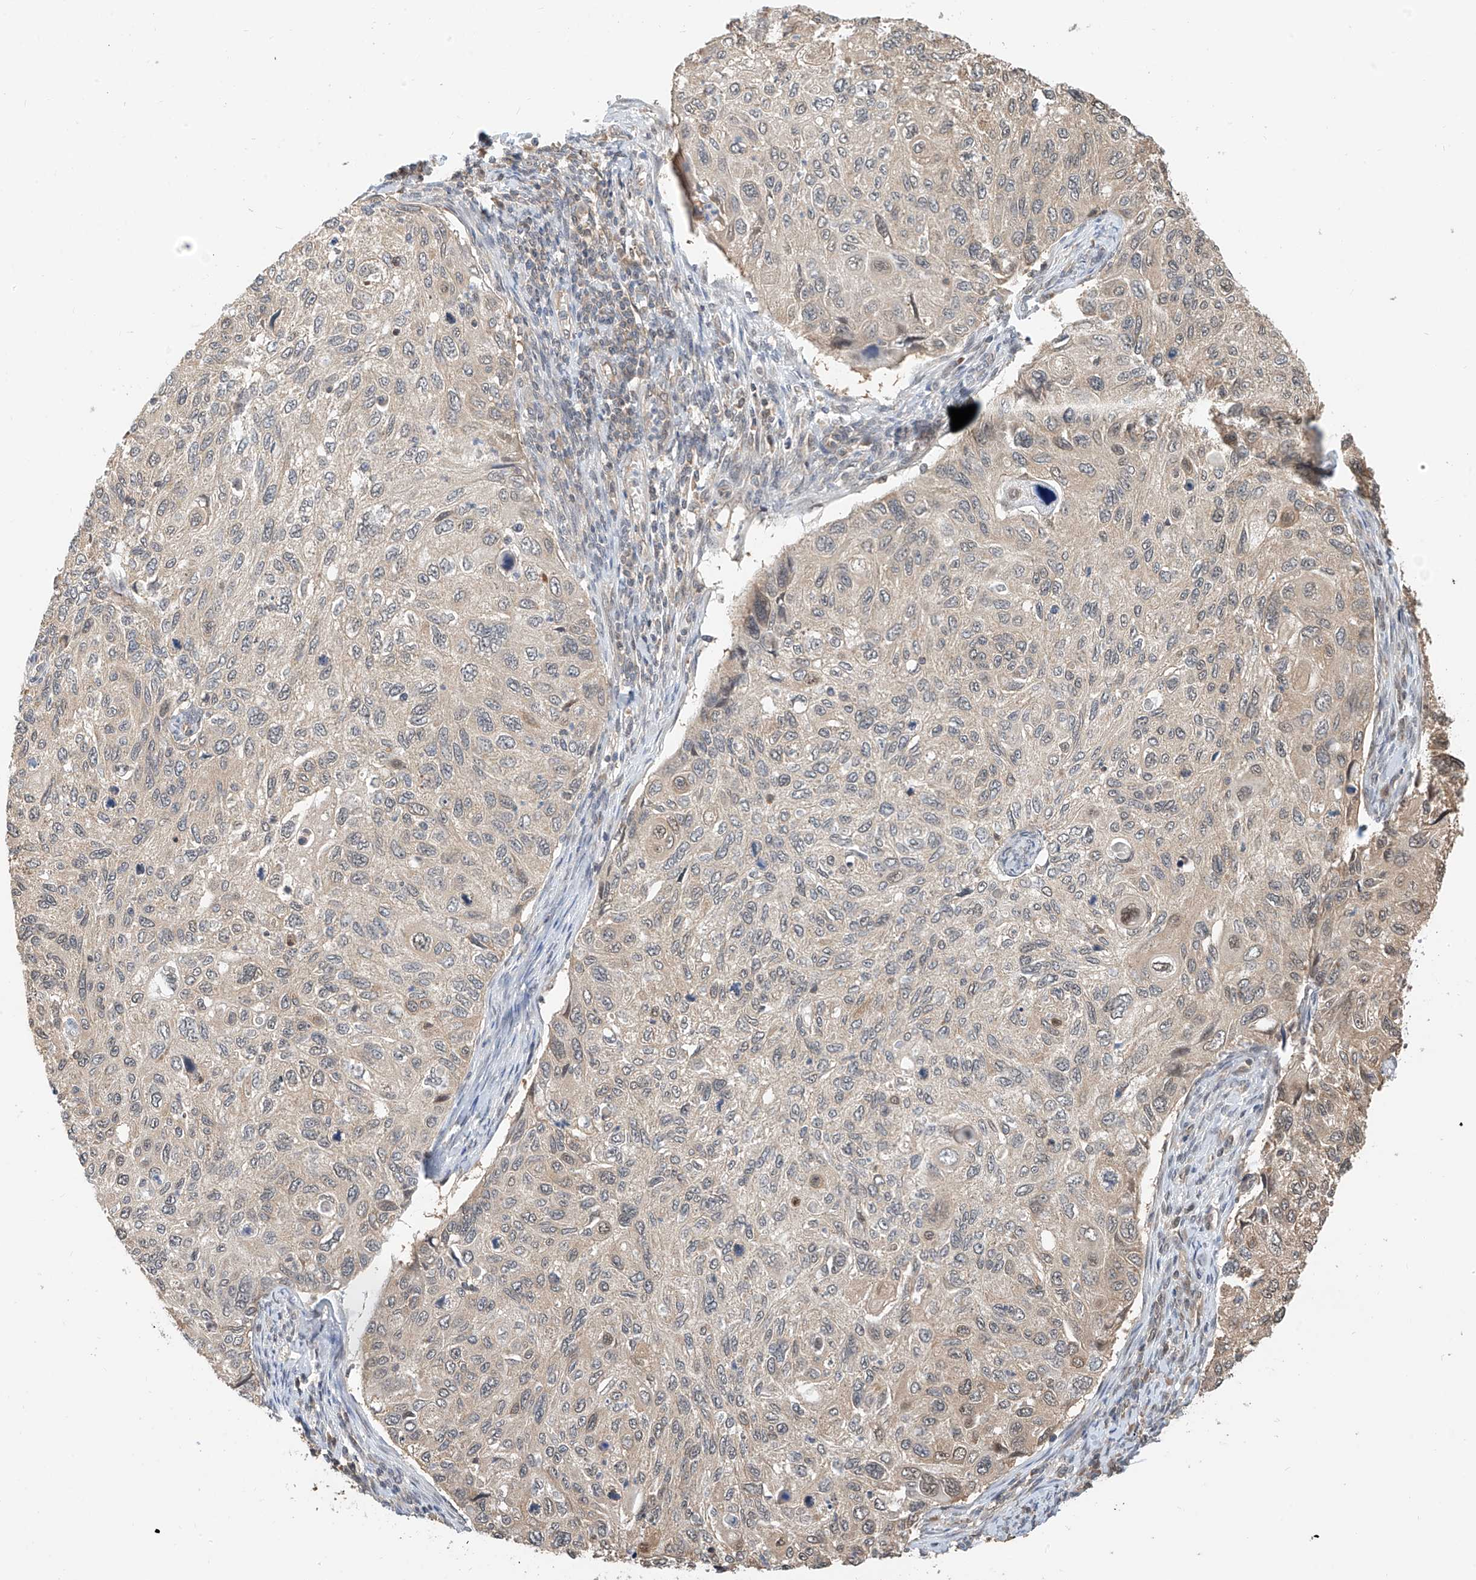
{"staining": {"intensity": "weak", "quantity": ">75%", "location": "cytoplasmic/membranous"}, "tissue": "cervical cancer", "cell_type": "Tumor cells", "image_type": "cancer", "snomed": [{"axis": "morphology", "description": "Squamous cell carcinoma, NOS"}, {"axis": "topography", "description": "Cervix"}], "caption": "Immunohistochemistry (IHC) histopathology image of neoplastic tissue: squamous cell carcinoma (cervical) stained using IHC displays low levels of weak protein expression localized specifically in the cytoplasmic/membranous of tumor cells, appearing as a cytoplasmic/membranous brown color.", "gene": "PPA2", "patient": {"sex": "female", "age": 70}}